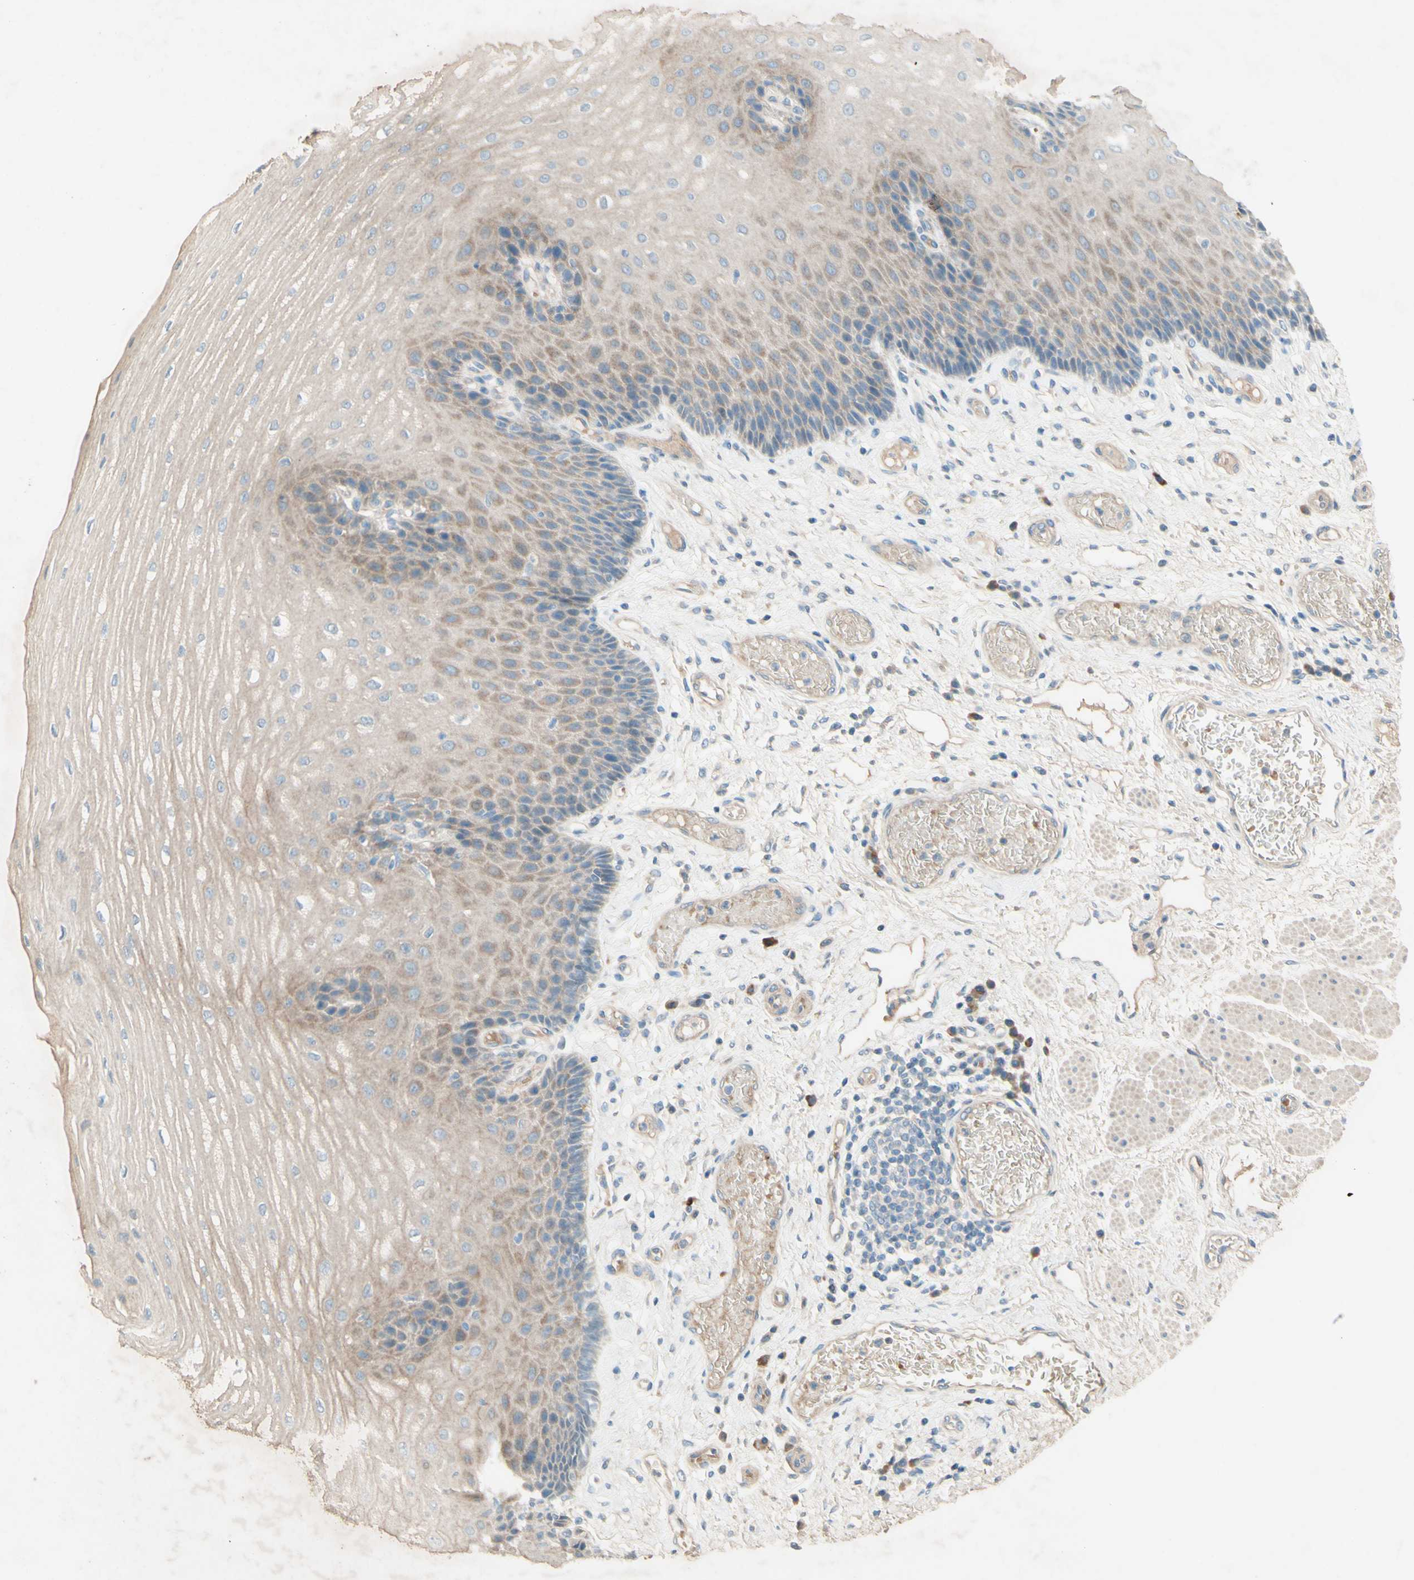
{"staining": {"intensity": "weak", "quantity": ">75%", "location": "cytoplasmic/membranous"}, "tissue": "esophagus", "cell_type": "Squamous epithelial cells", "image_type": "normal", "snomed": [{"axis": "morphology", "description": "Normal tissue, NOS"}, {"axis": "topography", "description": "Esophagus"}], "caption": "Normal esophagus exhibits weak cytoplasmic/membranous staining in about >75% of squamous epithelial cells.", "gene": "IL2", "patient": {"sex": "male", "age": 54}}